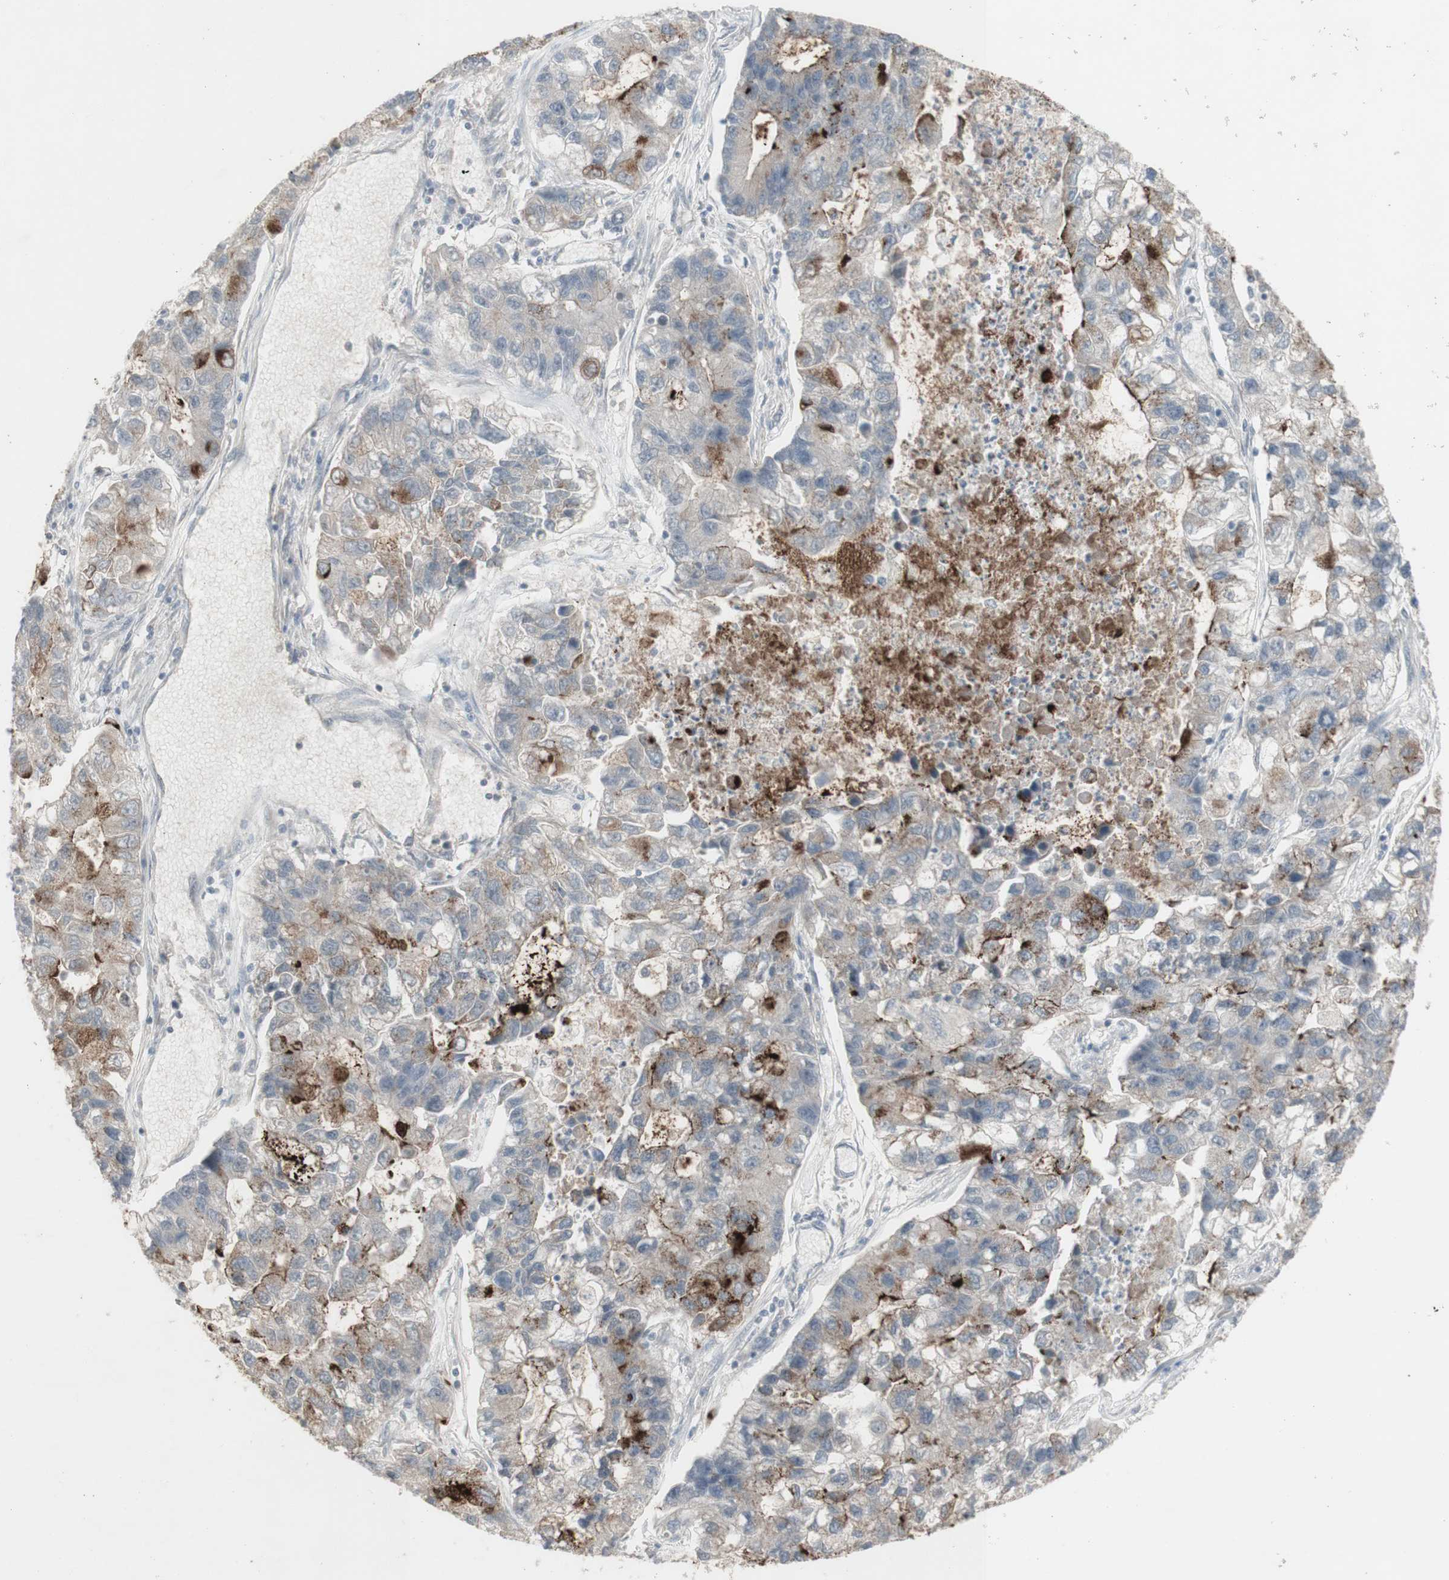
{"staining": {"intensity": "moderate", "quantity": "25%-75%", "location": "cytoplasmic/membranous"}, "tissue": "lung cancer", "cell_type": "Tumor cells", "image_type": "cancer", "snomed": [{"axis": "morphology", "description": "Adenocarcinoma, NOS"}, {"axis": "topography", "description": "Lung"}], "caption": "IHC micrograph of human lung cancer (adenocarcinoma) stained for a protein (brown), which reveals medium levels of moderate cytoplasmic/membranous positivity in about 25%-75% of tumor cells.", "gene": "C1orf116", "patient": {"sex": "female", "age": 51}}